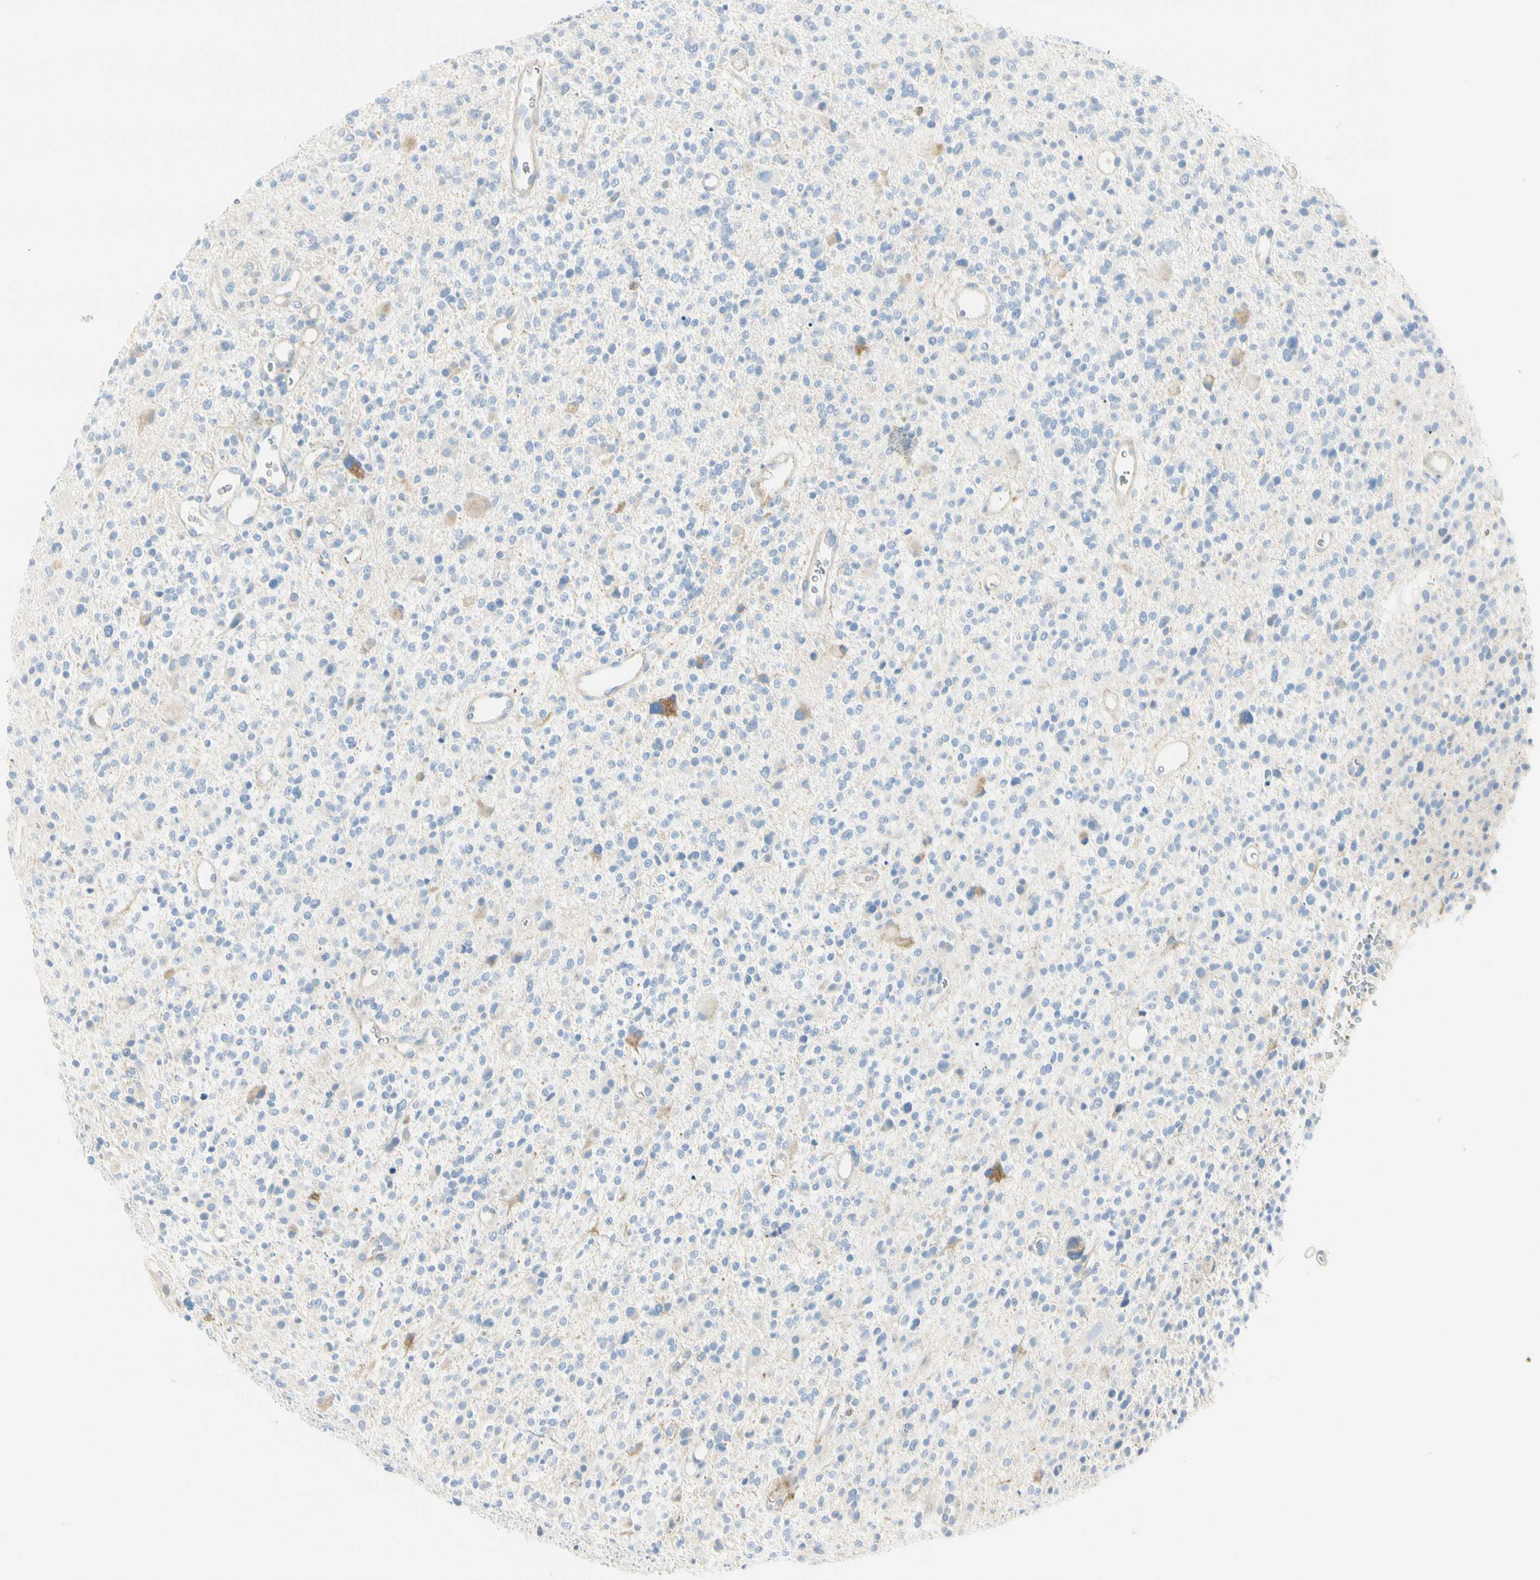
{"staining": {"intensity": "negative", "quantity": "none", "location": "none"}, "tissue": "glioma", "cell_type": "Tumor cells", "image_type": "cancer", "snomed": [{"axis": "morphology", "description": "Glioma, malignant, High grade"}, {"axis": "topography", "description": "Brain"}], "caption": "High magnification brightfield microscopy of glioma stained with DAB (3,3'-diaminobenzidine) (brown) and counterstained with hematoxylin (blue): tumor cells show no significant staining.", "gene": "TNFSF11", "patient": {"sex": "male", "age": 48}}